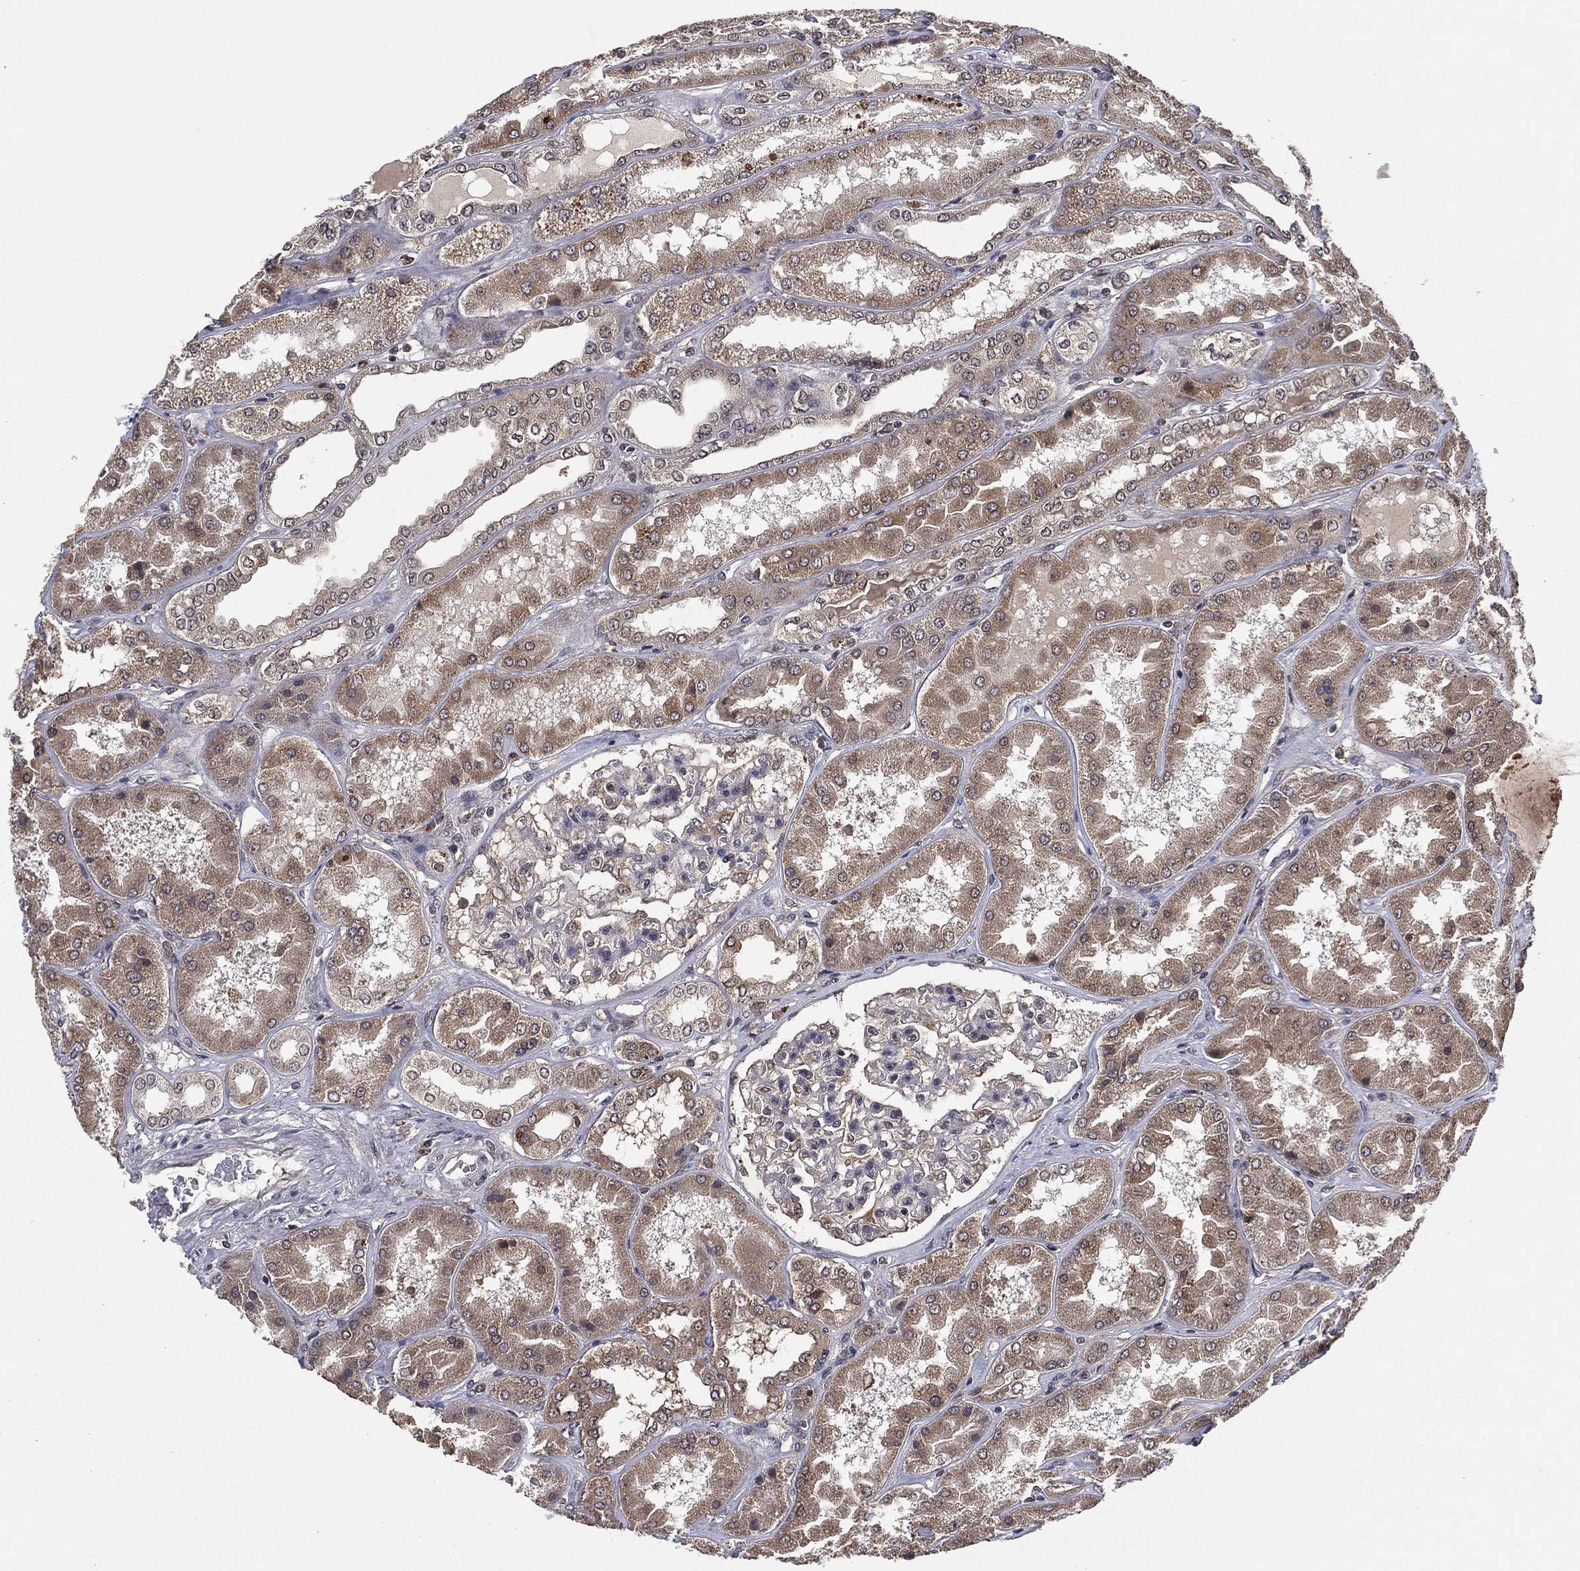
{"staining": {"intensity": "negative", "quantity": "none", "location": "none"}, "tissue": "kidney", "cell_type": "Cells in glomeruli", "image_type": "normal", "snomed": [{"axis": "morphology", "description": "Normal tissue, NOS"}, {"axis": "topography", "description": "Kidney"}], "caption": "This is an IHC photomicrograph of benign kidney. There is no positivity in cells in glomeruli.", "gene": "ATG4B", "patient": {"sex": "female", "age": 56}}